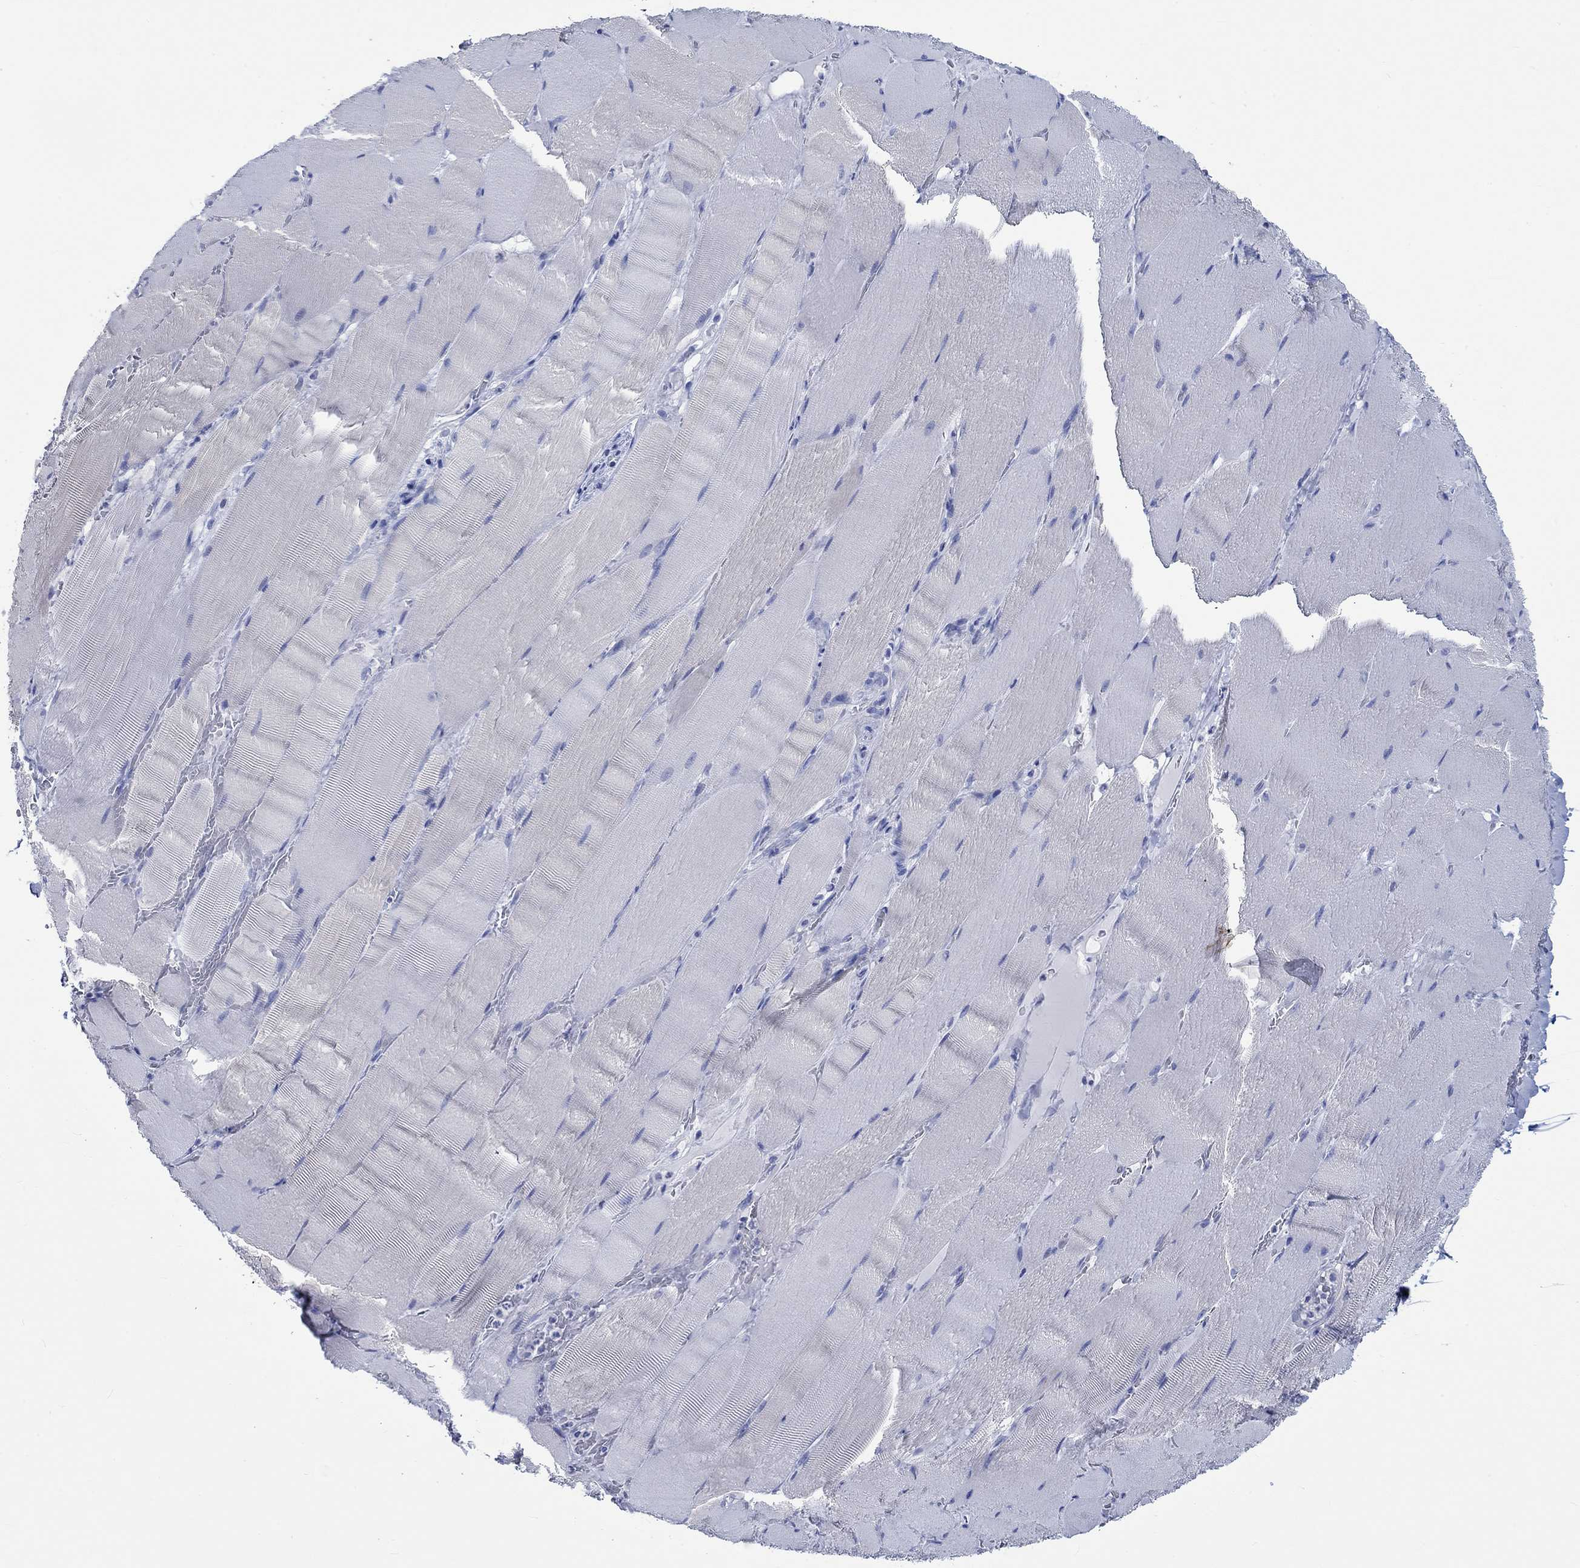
{"staining": {"intensity": "negative", "quantity": "none", "location": "none"}, "tissue": "skeletal muscle", "cell_type": "Myocytes", "image_type": "normal", "snomed": [{"axis": "morphology", "description": "Normal tissue, NOS"}, {"axis": "topography", "description": "Skeletal muscle"}], "caption": "Immunohistochemical staining of unremarkable skeletal muscle displays no significant positivity in myocytes.", "gene": "PTPRN2", "patient": {"sex": "male", "age": 56}}